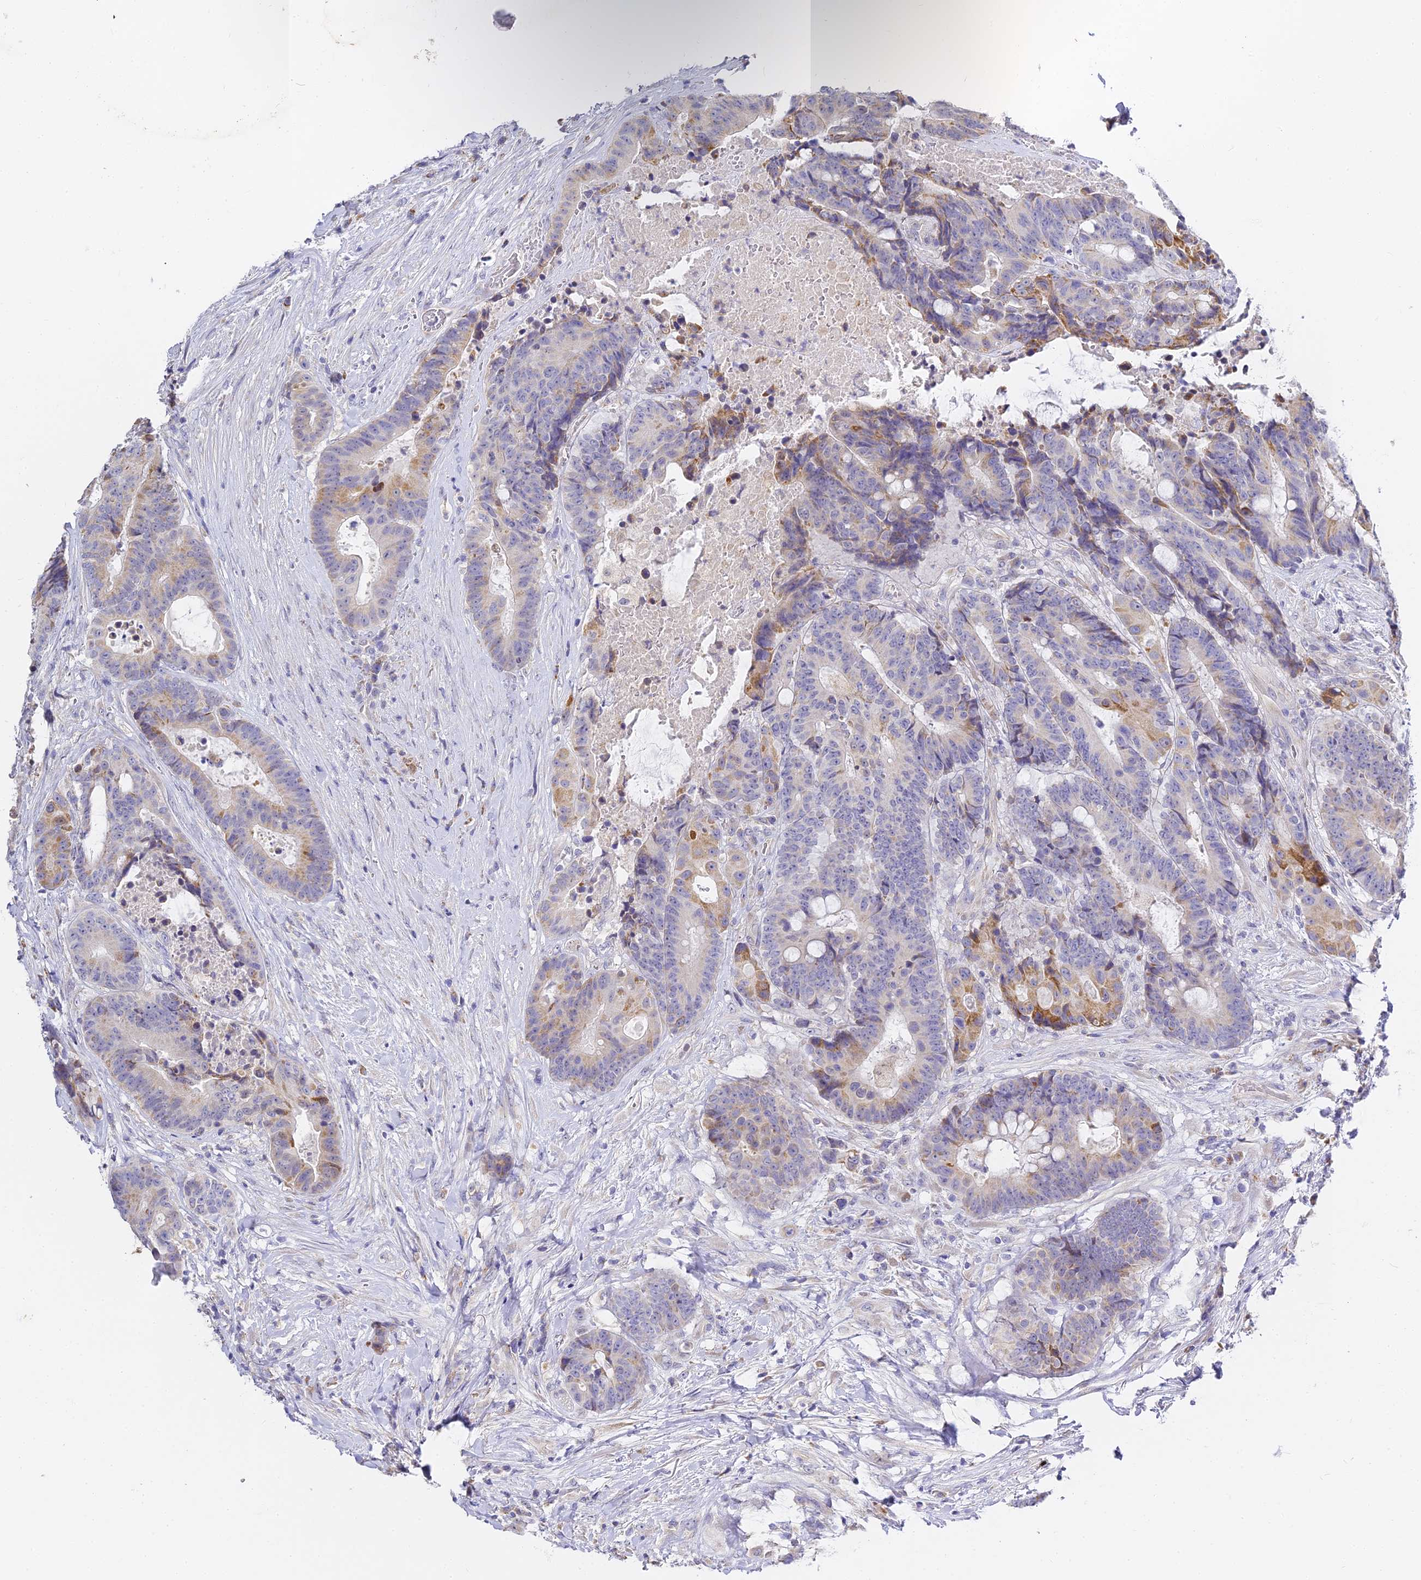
{"staining": {"intensity": "moderate", "quantity": "<25%", "location": "cytoplasmic/membranous"}, "tissue": "colorectal cancer", "cell_type": "Tumor cells", "image_type": "cancer", "snomed": [{"axis": "morphology", "description": "Adenocarcinoma, NOS"}, {"axis": "topography", "description": "Rectum"}], "caption": "The immunohistochemical stain shows moderate cytoplasmic/membranous expression in tumor cells of colorectal cancer (adenocarcinoma) tissue.", "gene": "SERP1", "patient": {"sex": "male", "age": 69}}